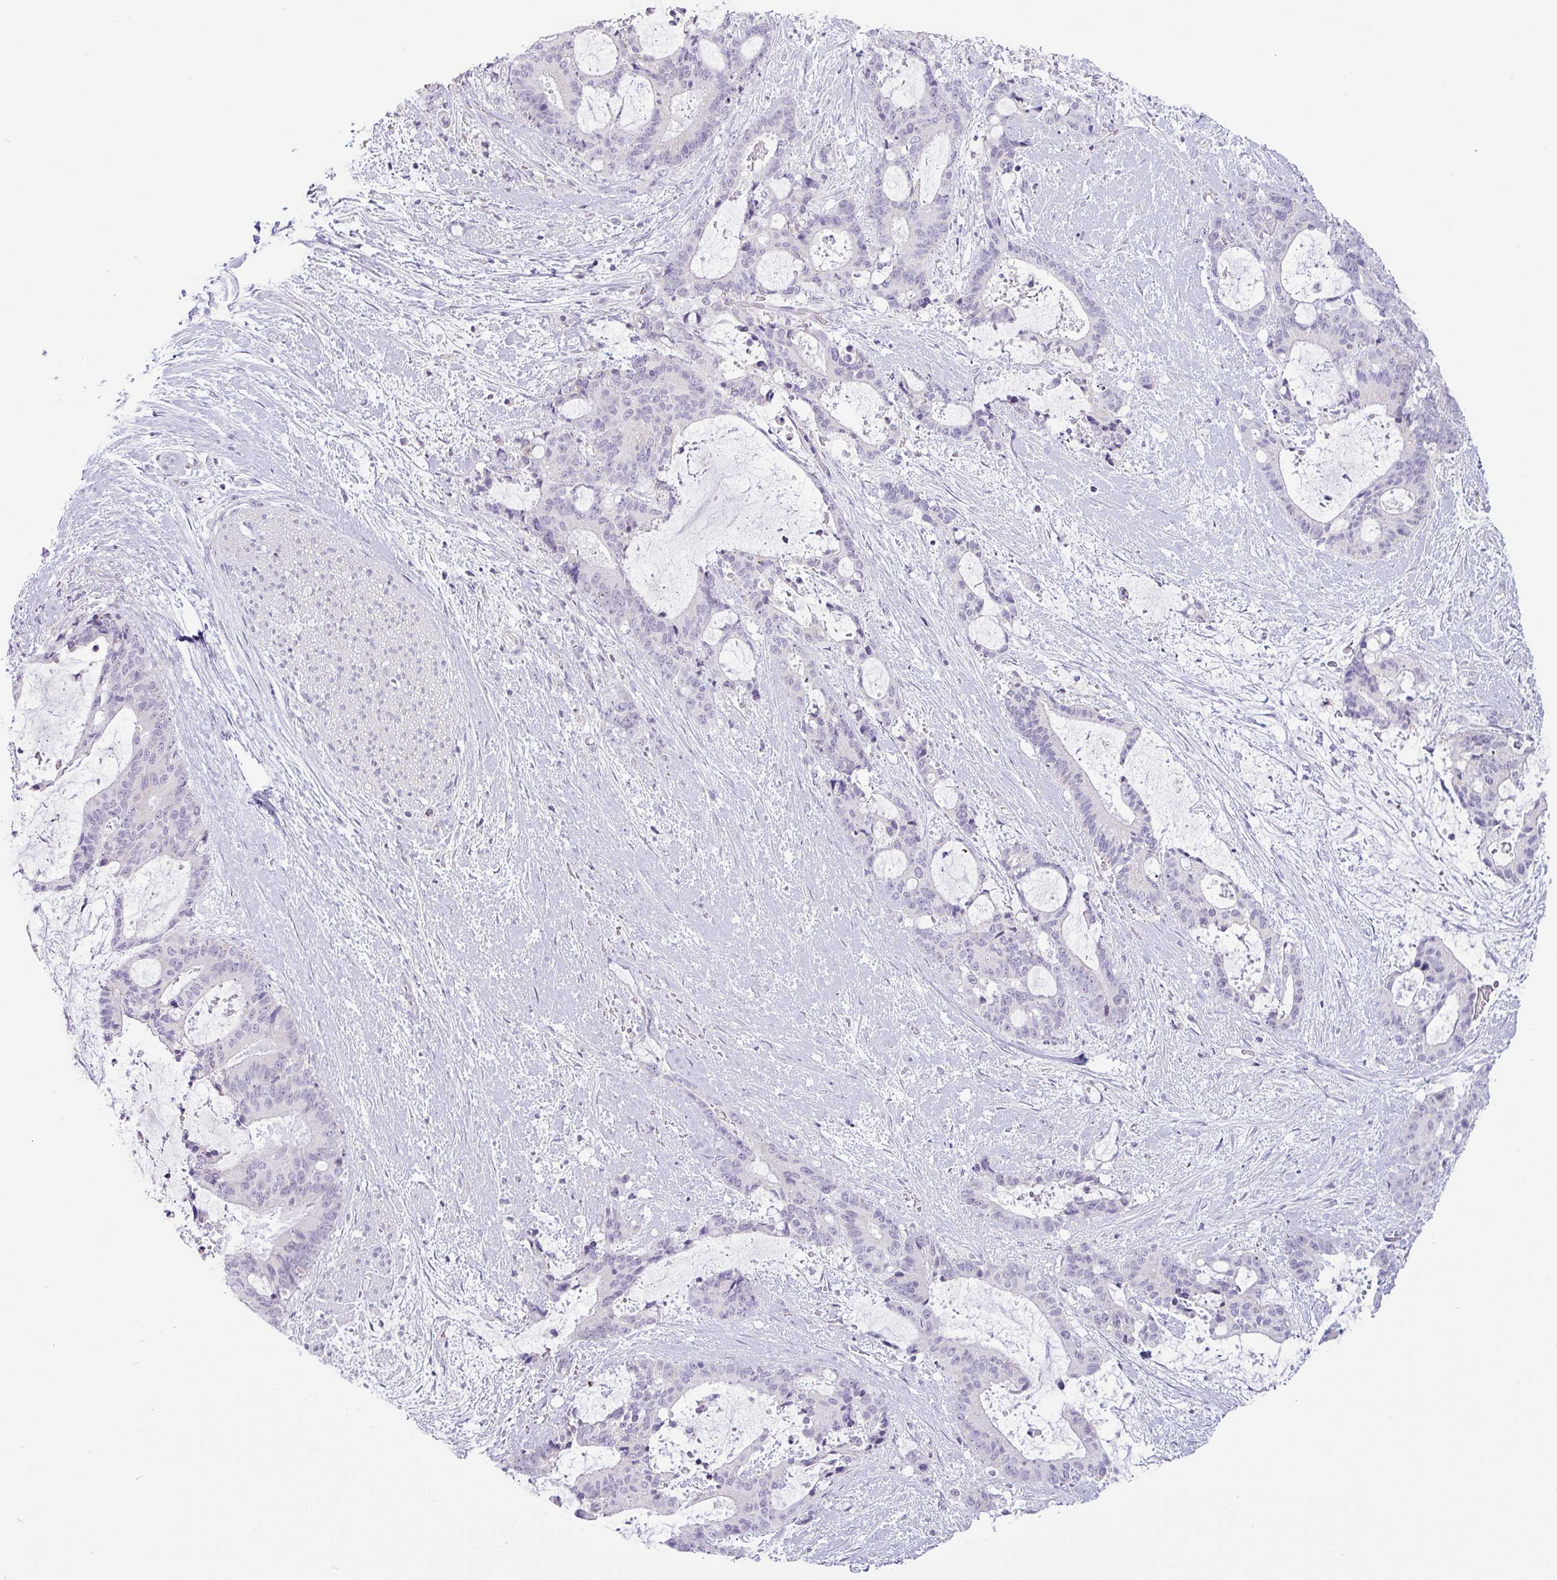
{"staining": {"intensity": "negative", "quantity": "none", "location": "none"}, "tissue": "liver cancer", "cell_type": "Tumor cells", "image_type": "cancer", "snomed": [{"axis": "morphology", "description": "Normal tissue, NOS"}, {"axis": "morphology", "description": "Cholangiocarcinoma"}, {"axis": "topography", "description": "Liver"}, {"axis": "topography", "description": "Peripheral nerve tissue"}], "caption": "Tumor cells are negative for protein expression in human cholangiocarcinoma (liver).", "gene": "HBEGF", "patient": {"sex": "female", "age": 73}}